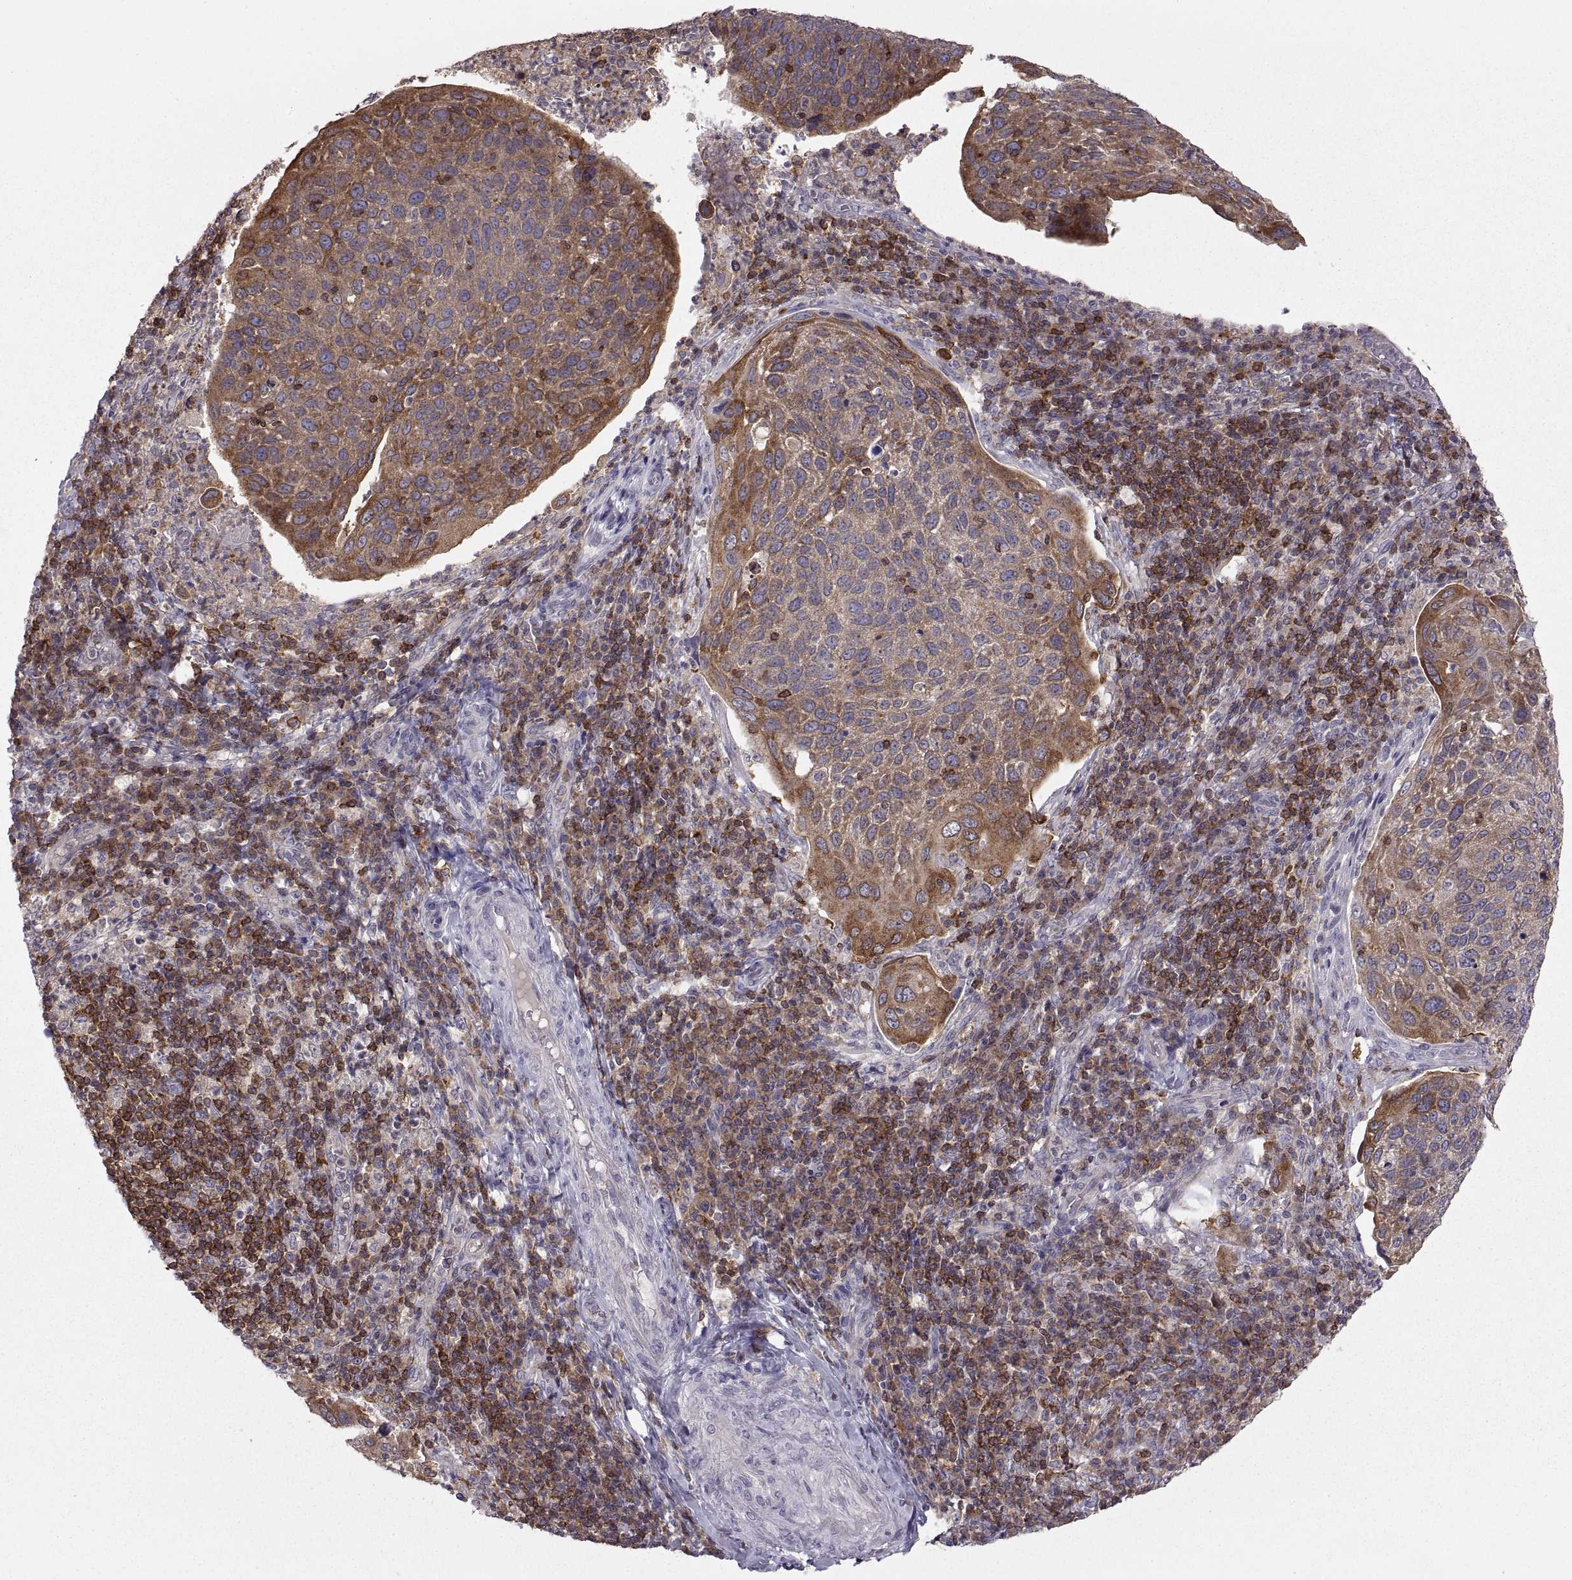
{"staining": {"intensity": "strong", "quantity": "<25%", "location": "cytoplasmic/membranous"}, "tissue": "cervical cancer", "cell_type": "Tumor cells", "image_type": "cancer", "snomed": [{"axis": "morphology", "description": "Squamous cell carcinoma, NOS"}, {"axis": "topography", "description": "Cervix"}], "caption": "Tumor cells demonstrate medium levels of strong cytoplasmic/membranous staining in about <25% of cells in human squamous cell carcinoma (cervical).", "gene": "EZR", "patient": {"sex": "female", "age": 54}}